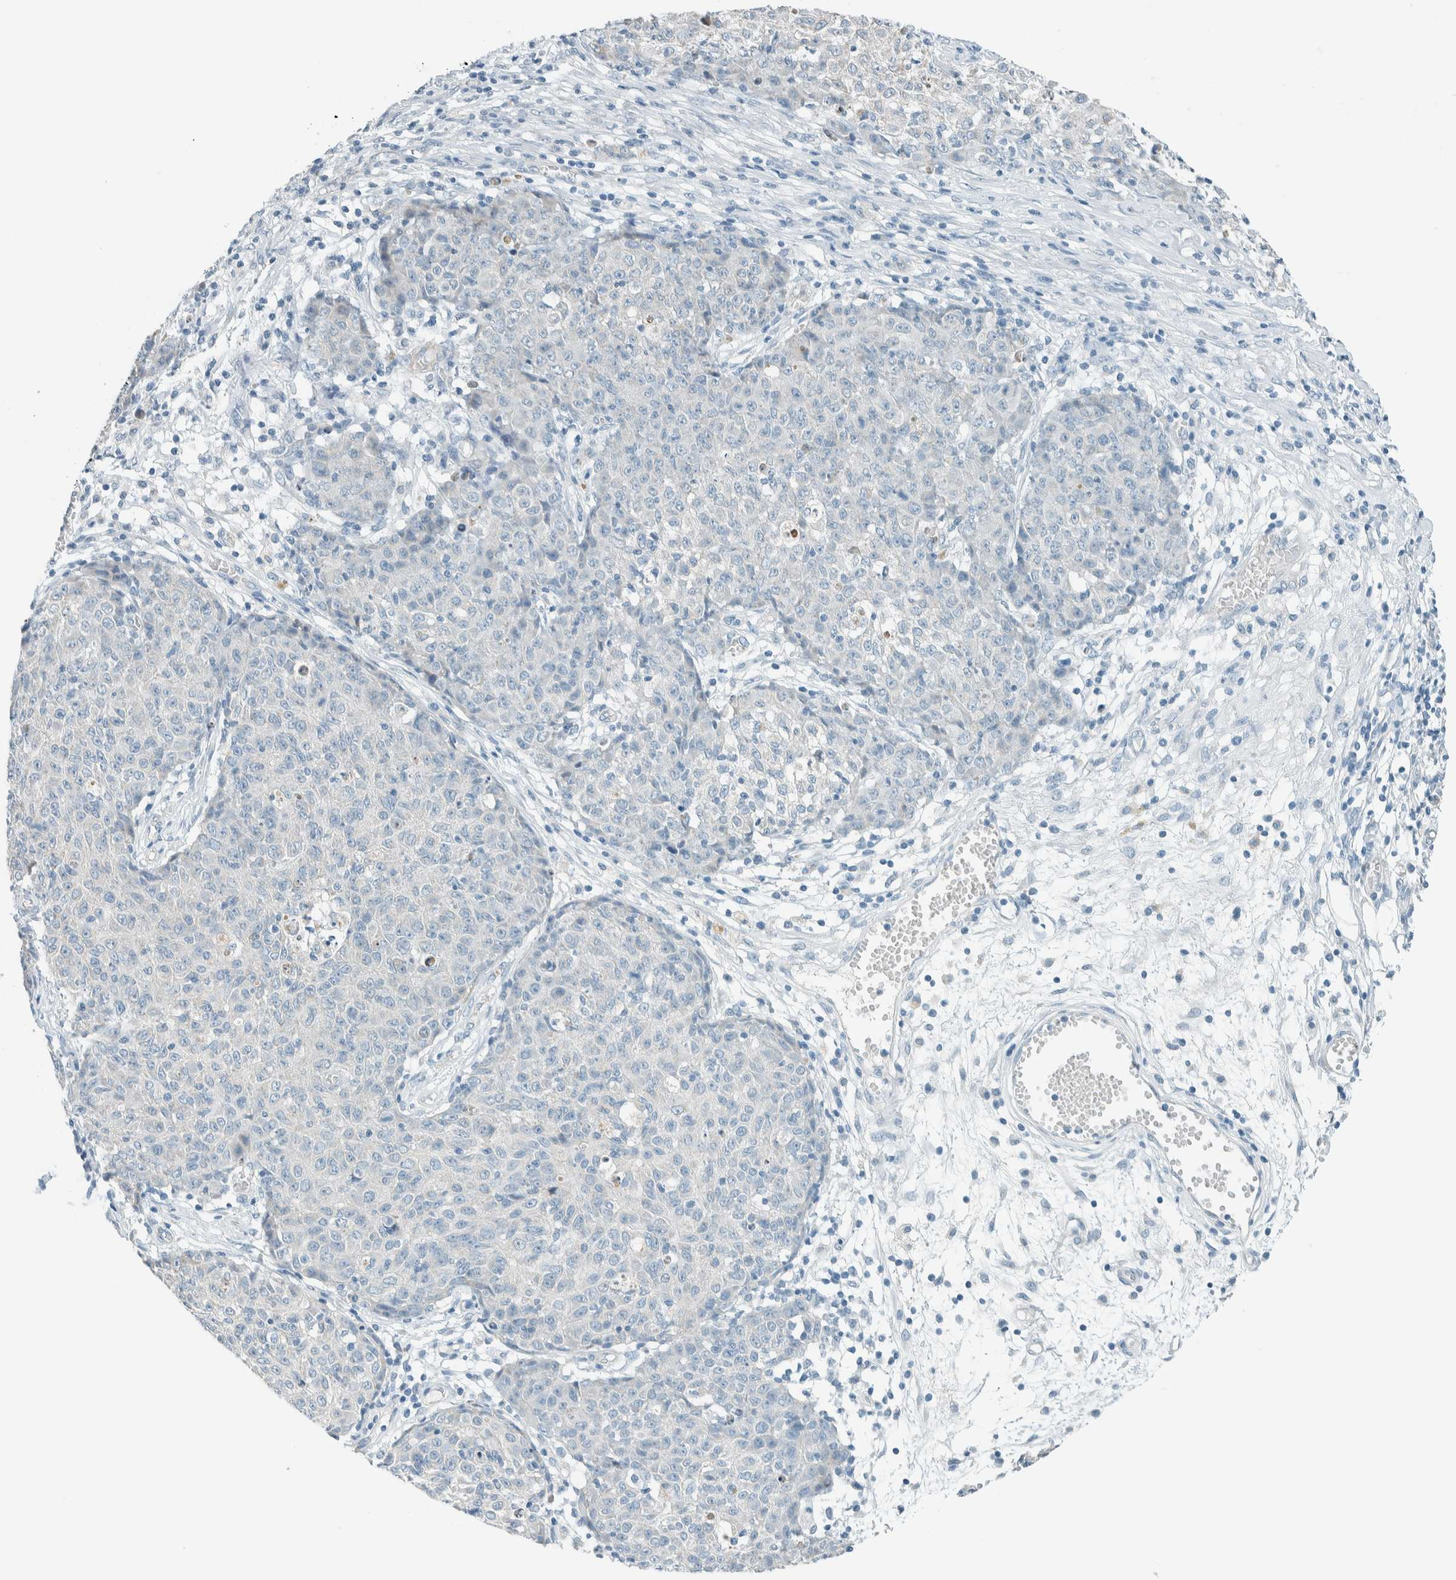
{"staining": {"intensity": "negative", "quantity": "none", "location": "none"}, "tissue": "ovarian cancer", "cell_type": "Tumor cells", "image_type": "cancer", "snomed": [{"axis": "morphology", "description": "Carcinoma, endometroid"}, {"axis": "topography", "description": "Ovary"}], "caption": "The image reveals no staining of tumor cells in ovarian cancer.", "gene": "SLFN12", "patient": {"sex": "female", "age": 42}}